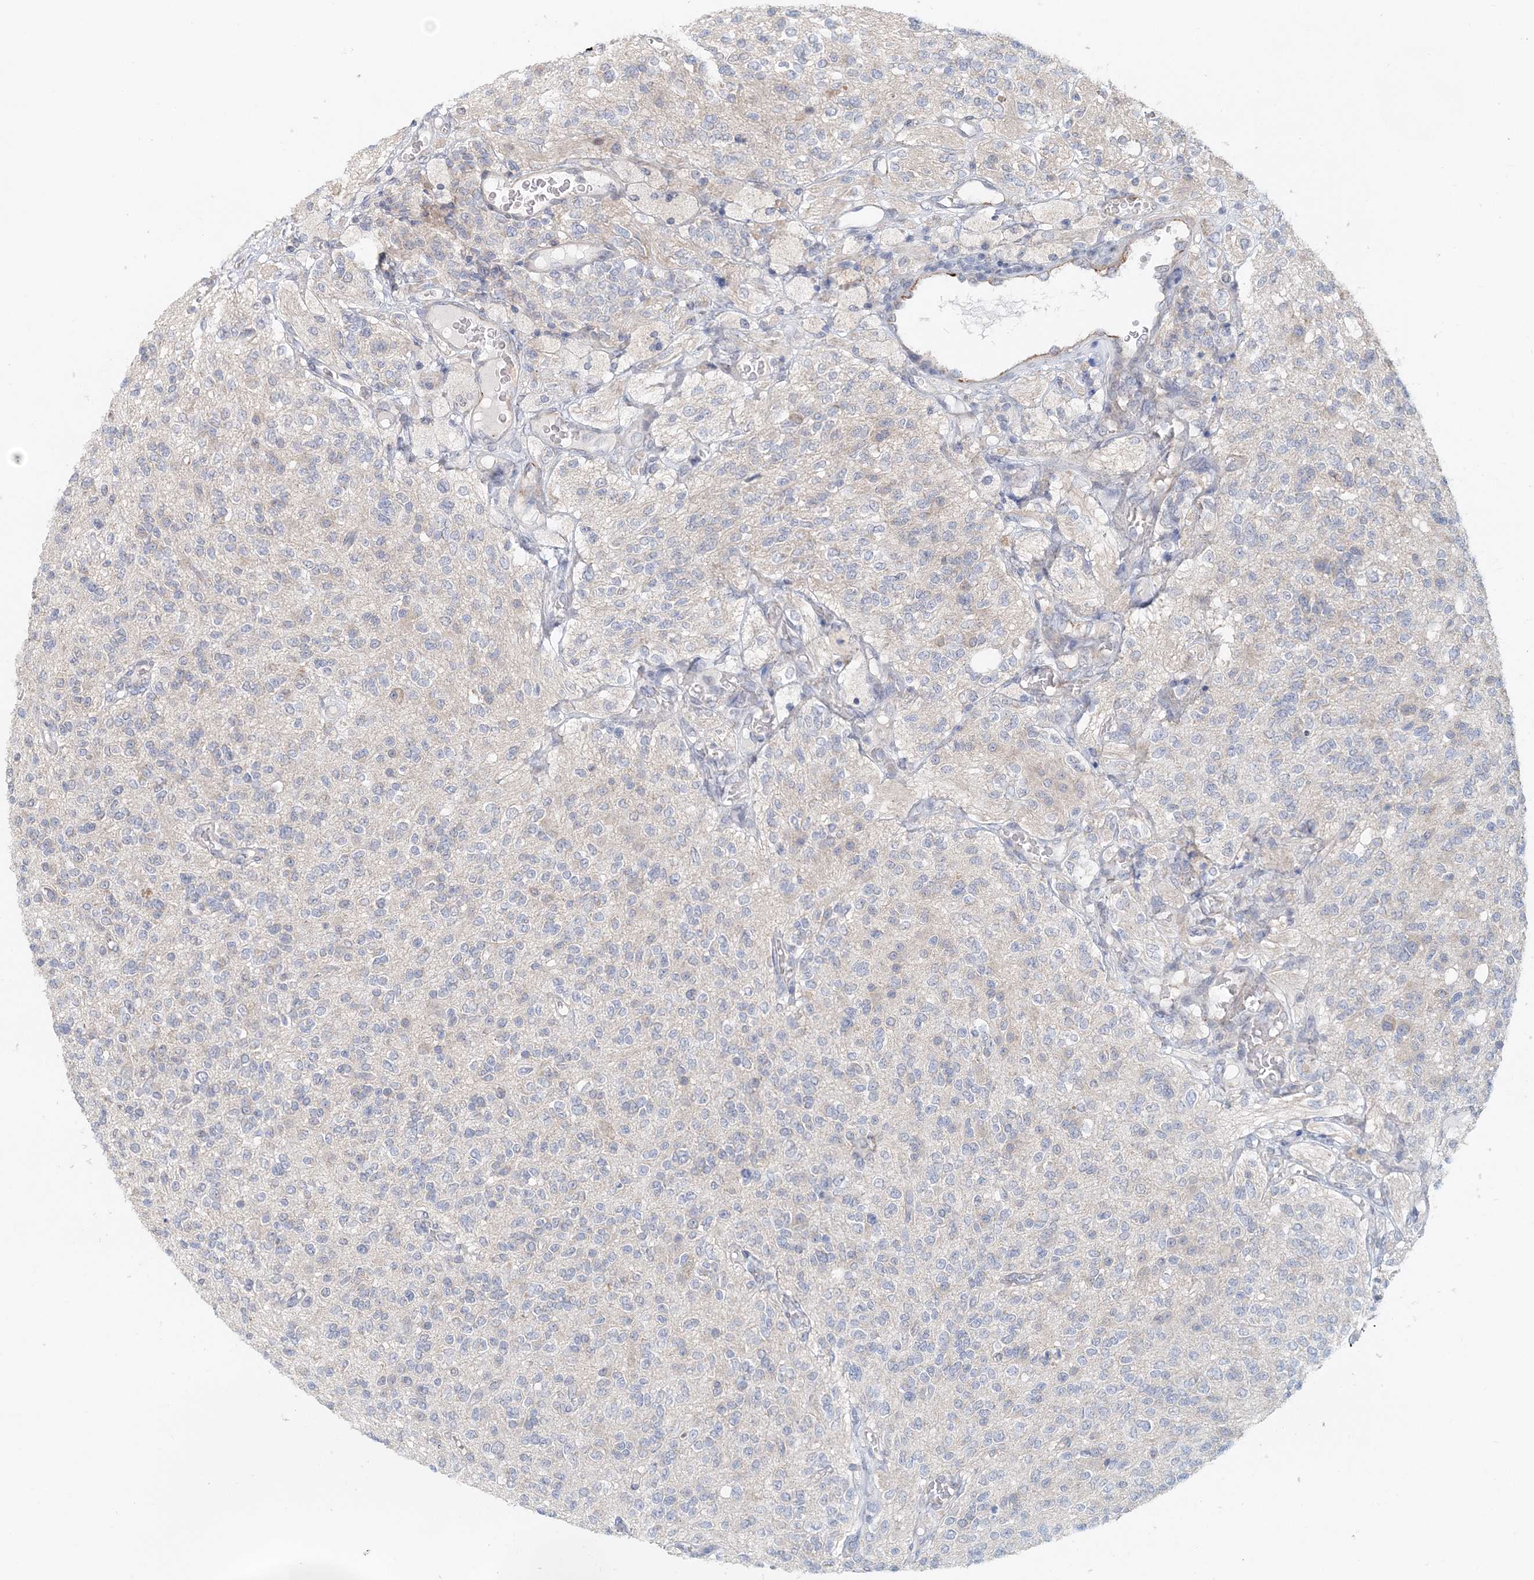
{"staining": {"intensity": "negative", "quantity": "none", "location": "none"}, "tissue": "glioma", "cell_type": "Tumor cells", "image_type": "cancer", "snomed": [{"axis": "morphology", "description": "Glioma, malignant, High grade"}, {"axis": "topography", "description": "Brain"}], "caption": "This is an immunohistochemistry photomicrograph of glioma. There is no positivity in tumor cells.", "gene": "FBXO38", "patient": {"sex": "male", "age": 34}}